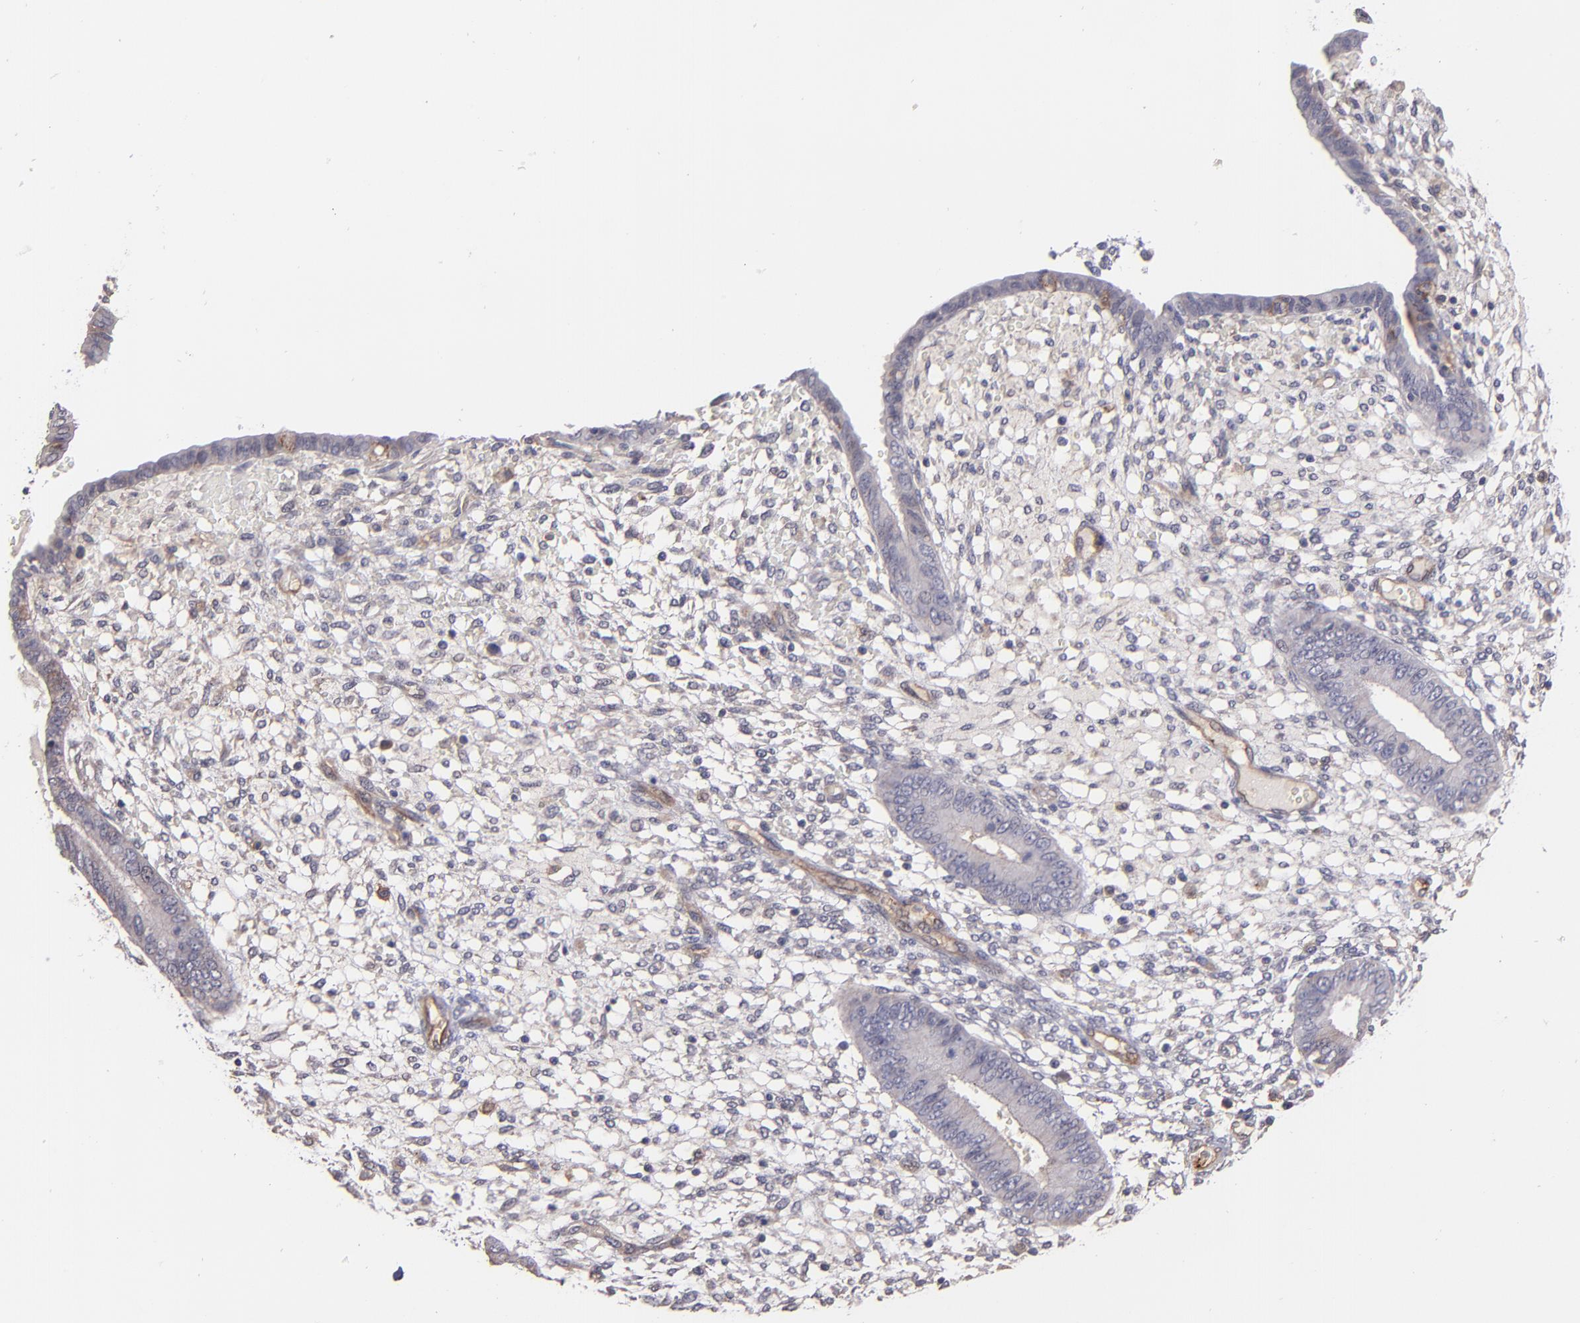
{"staining": {"intensity": "negative", "quantity": "none", "location": "none"}, "tissue": "endometrium", "cell_type": "Cells in endometrial stroma", "image_type": "normal", "snomed": [{"axis": "morphology", "description": "Normal tissue, NOS"}, {"axis": "topography", "description": "Endometrium"}], "caption": "Image shows no significant protein staining in cells in endometrial stroma of benign endometrium.", "gene": "ICAM1", "patient": {"sex": "female", "age": 42}}